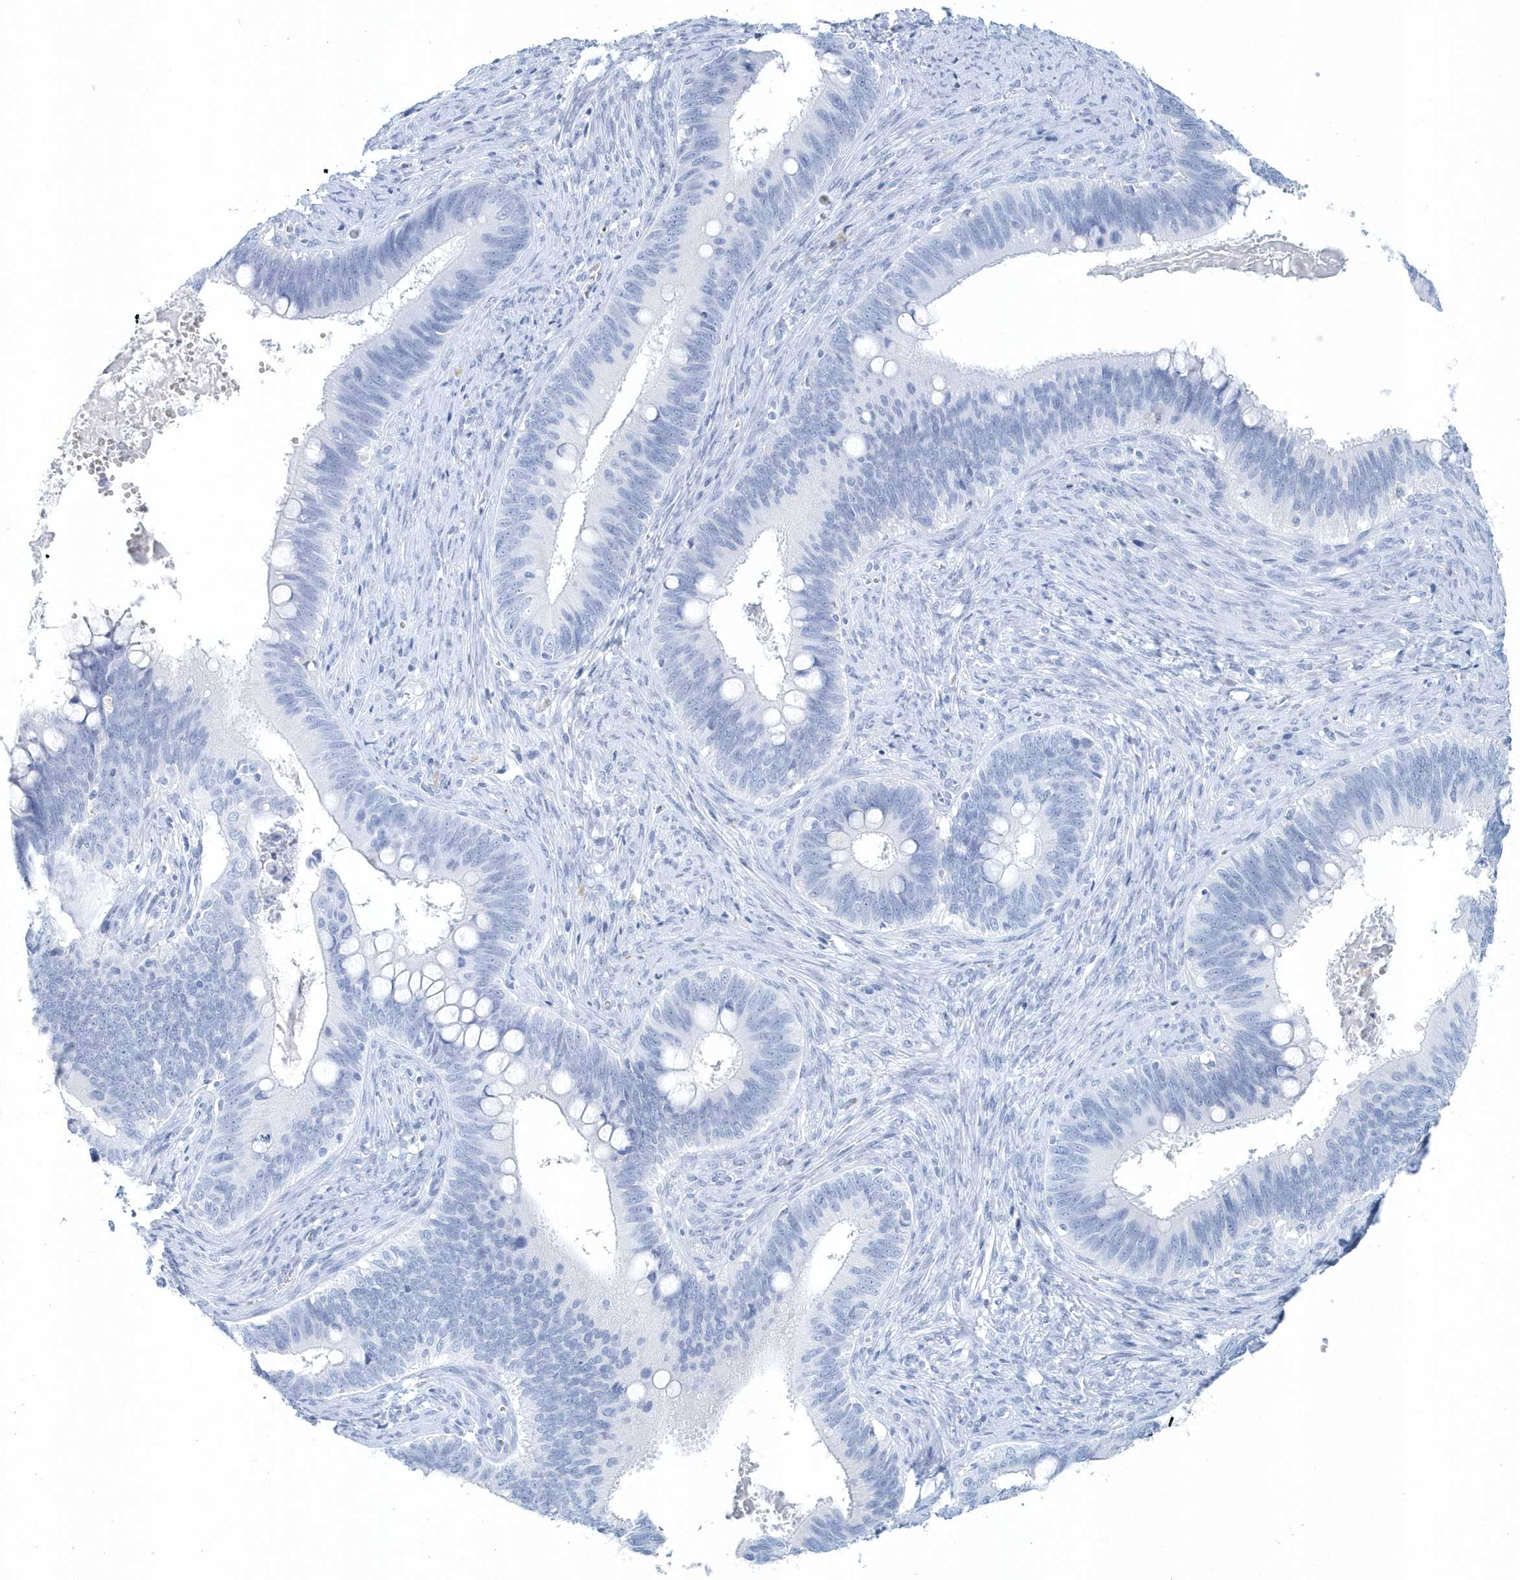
{"staining": {"intensity": "negative", "quantity": "none", "location": "none"}, "tissue": "cervical cancer", "cell_type": "Tumor cells", "image_type": "cancer", "snomed": [{"axis": "morphology", "description": "Adenocarcinoma, NOS"}, {"axis": "topography", "description": "Cervix"}], "caption": "A photomicrograph of human cervical adenocarcinoma is negative for staining in tumor cells.", "gene": "PTPRO", "patient": {"sex": "female", "age": 42}}